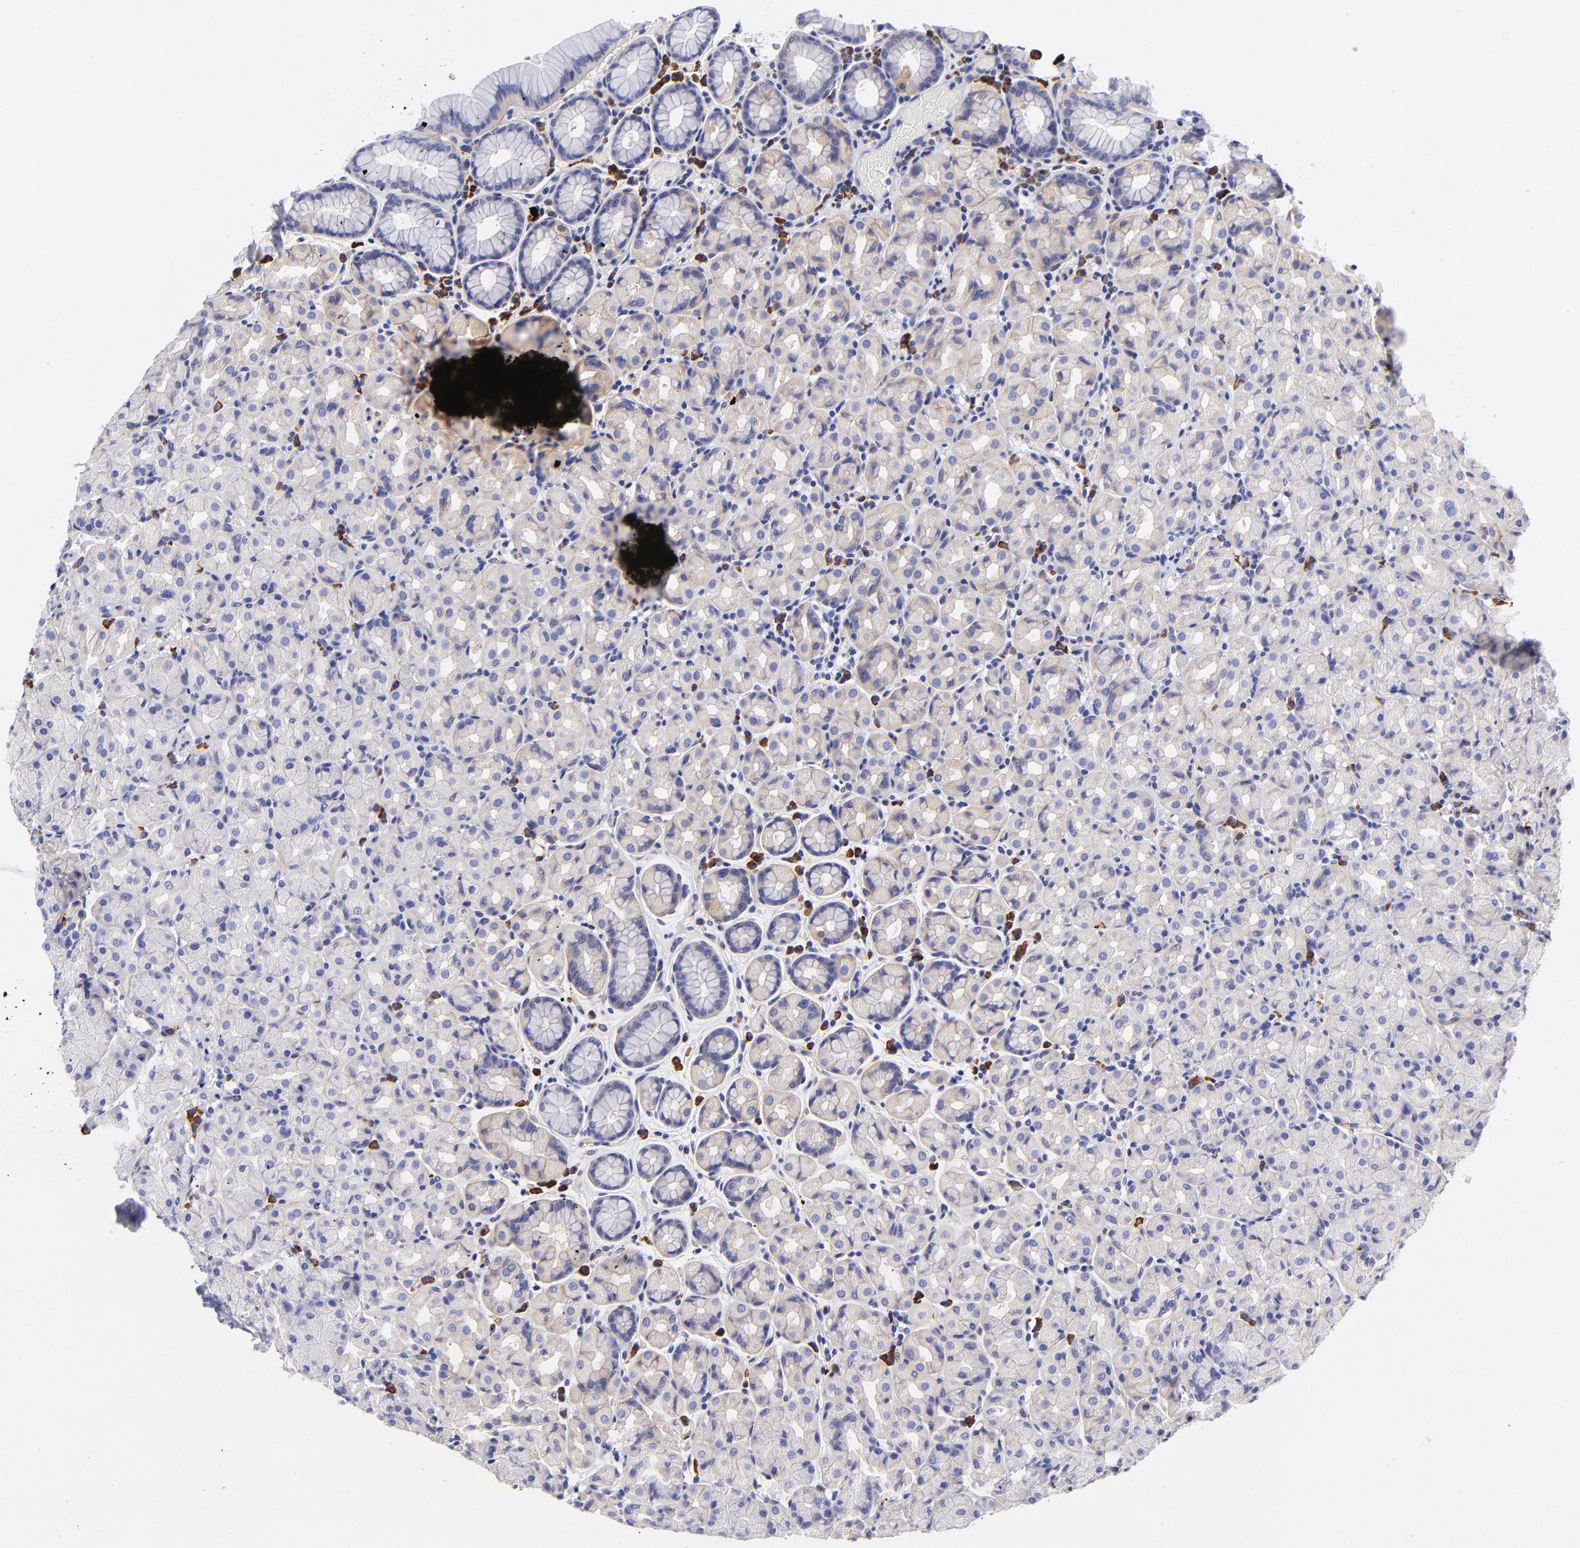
{"staining": {"intensity": "weak", "quantity": "25%-75%", "location": "cytoplasmic/membranous"}, "tissue": "stomach", "cell_type": "Glandular cells", "image_type": "normal", "snomed": [{"axis": "morphology", "description": "Normal tissue, NOS"}, {"axis": "topography", "description": "Stomach, lower"}], "caption": "Immunohistochemistry (IHC) of normal stomach reveals low levels of weak cytoplasmic/membranous expression in approximately 25%-75% of glandular cells.", "gene": "PPFIBP1", "patient": {"sex": "male", "age": 56}}